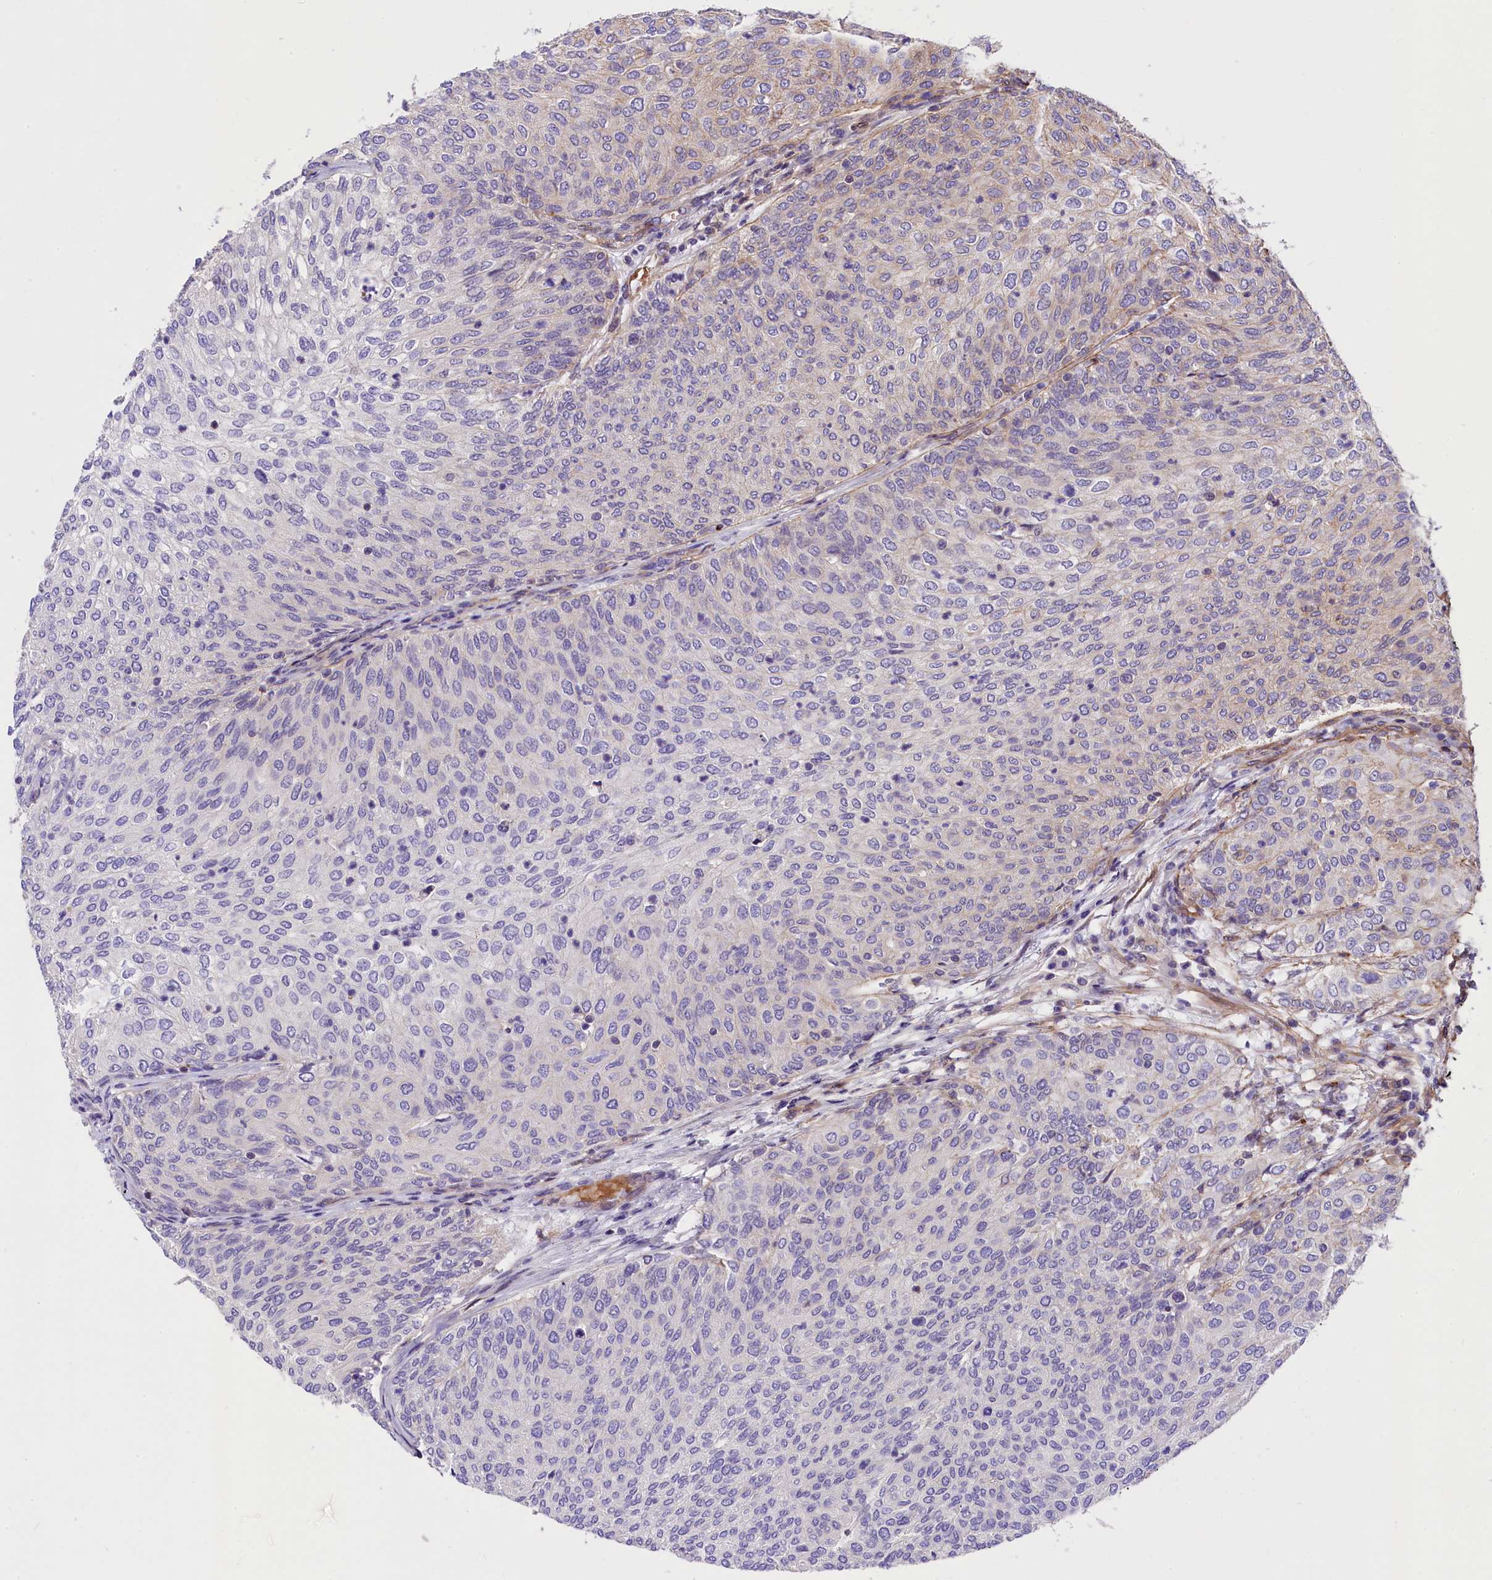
{"staining": {"intensity": "negative", "quantity": "none", "location": "none"}, "tissue": "urothelial cancer", "cell_type": "Tumor cells", "image_type": "cancer", "snomed": [{"axis": "morphology", "description": "Urothelial carcinoma, Low grade"}, {"axis": "topography", "description": "Urinary bladder"}], "caption": "Photomicrograph shows no significant protein positivity in tumor cells of urothelial carcinoma (low-grade).", "gene": "MED20", "patient": {"sex": "female", "age": 79}}